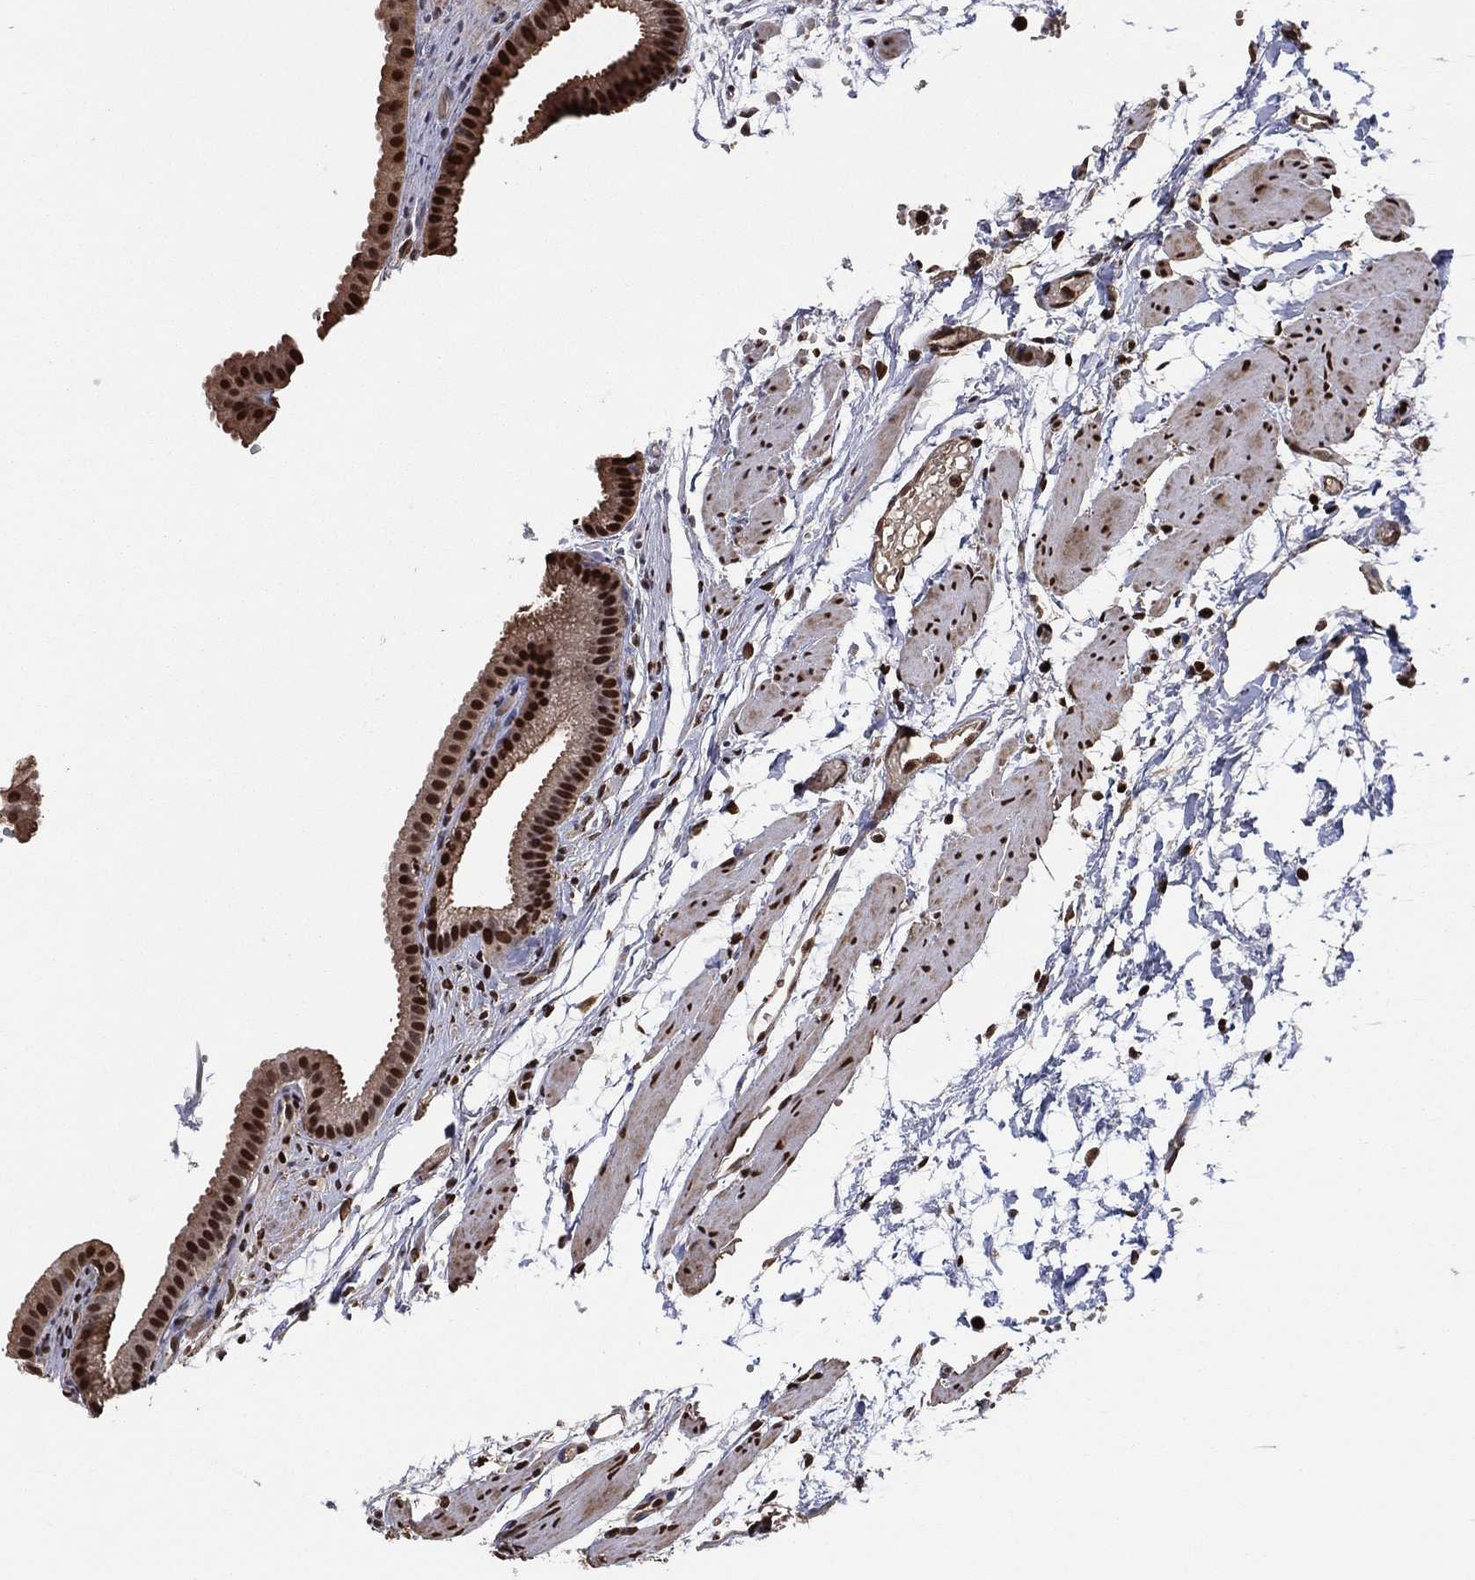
{"staining": {"intensity": "strong", "quantity": ">75%", "location": "cytoplasmic/membranous,nuclear"}, "tissue": "gallbladder", "cell_type": "Glandular cells", "image_type": "normal", "snomed": [{"axis": "morphology", "description": "Normal tissue, NOS"}, {"axis": "topography", "description": "Gallbladder"}, {"axis": "topography", "description": "Peripheral nerve tissue"}], "caption": "This histopathology image exhibits immunohistochemistry (IHC) staining of benign gallbladder, with high strong cytoplasmic/membranous,nuclear staining in about >75% of glandular cells.", "gene": "GAPDH", "patient": {"sex": "female", "age": 45}}